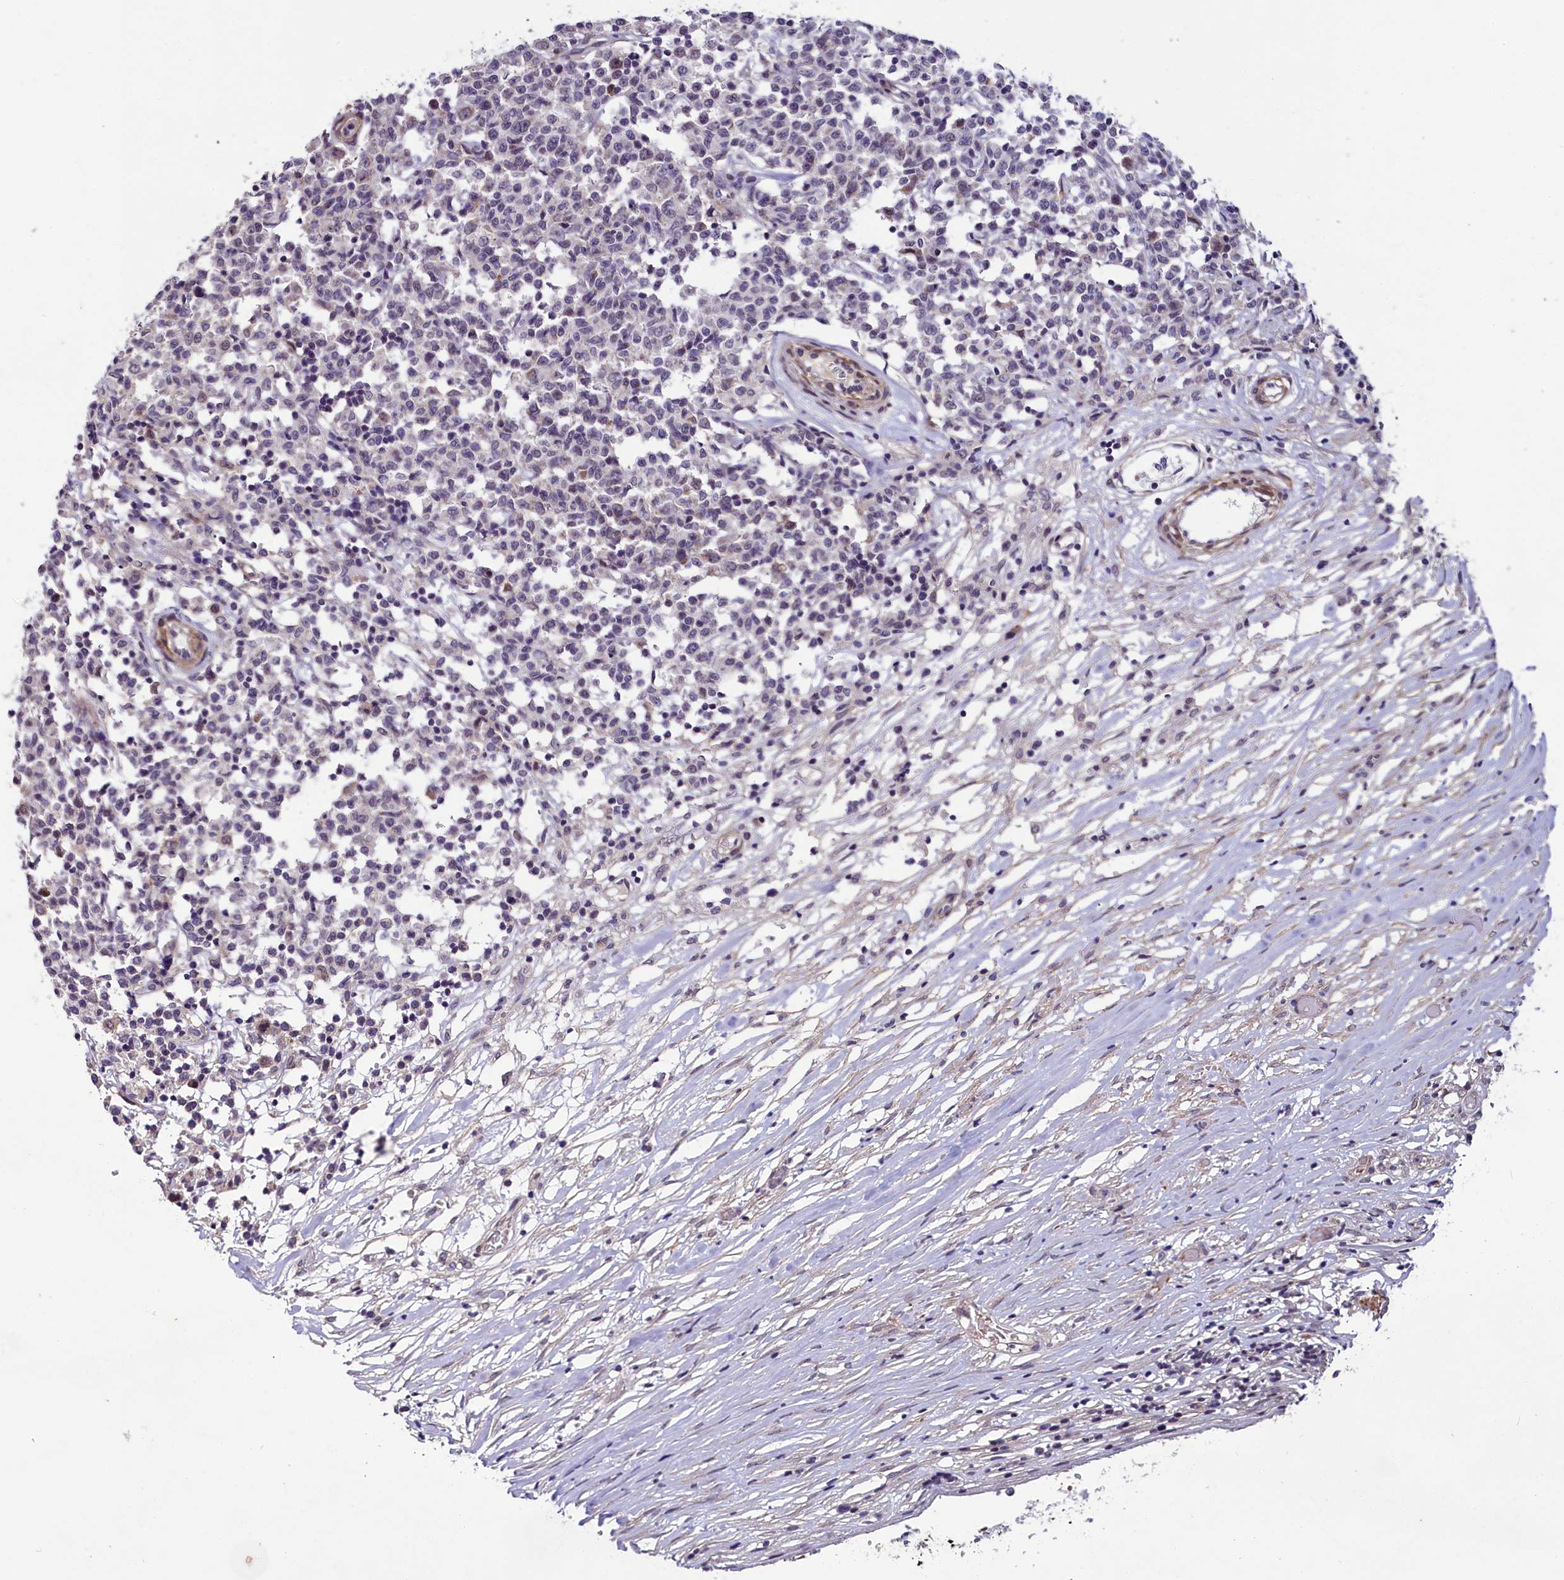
{"staining": {"intensity": "negative", "quantity": "none", "location": "none"}, "tissue": "lymphoma", "cell_type": "Tumor cells", "image_type": "cancer", "snomed": [{"axis": "morphology", "description": "Malignant lymphoma, non-Hodgkin's type, Low grade"}, {"axis": "topography", "description": "Small intestine"}], "caption": "An image of human low-grade malignant lymphoma, non-Hodgkin's type is negative for staining in tumor cells.", "gene": "SLC39A6", "patient": {"sex": "female", "age": 59}}